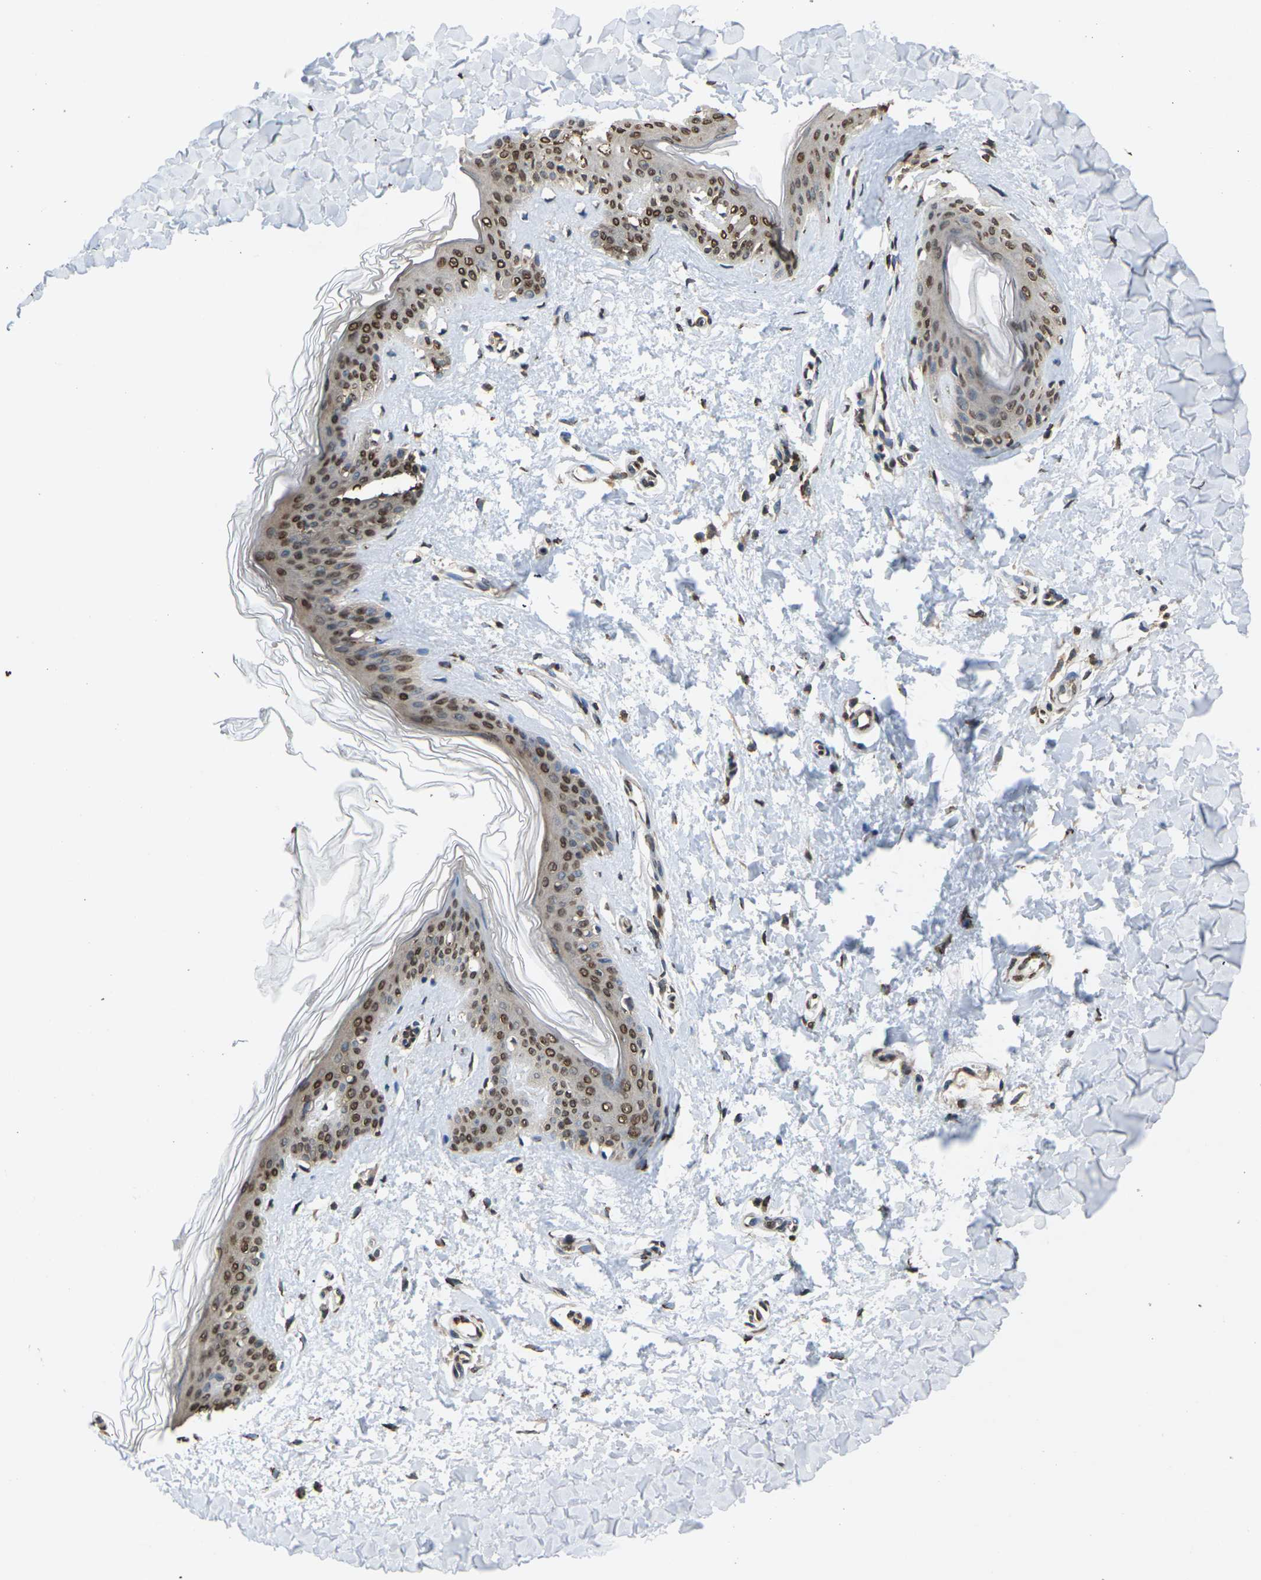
{"staining": {"intensity": "moderate", "quantity": ">75%", "location": "nuclear"}, "tissue": "skin", "cell_type": "Fibroblasts", "image_type": "normal", "snomed": [{"axis": "morphology", "description": "Normal tissue, NOS"}, {"axis": "topography", "description": "Skin"}], "caption": "Skin stained with immunohistochemistry demonstrates moderate nuclear staining in about >75% of fibroblasts.", "gene": "EMSY", "patient": {"sex": "female", "age": 41}}